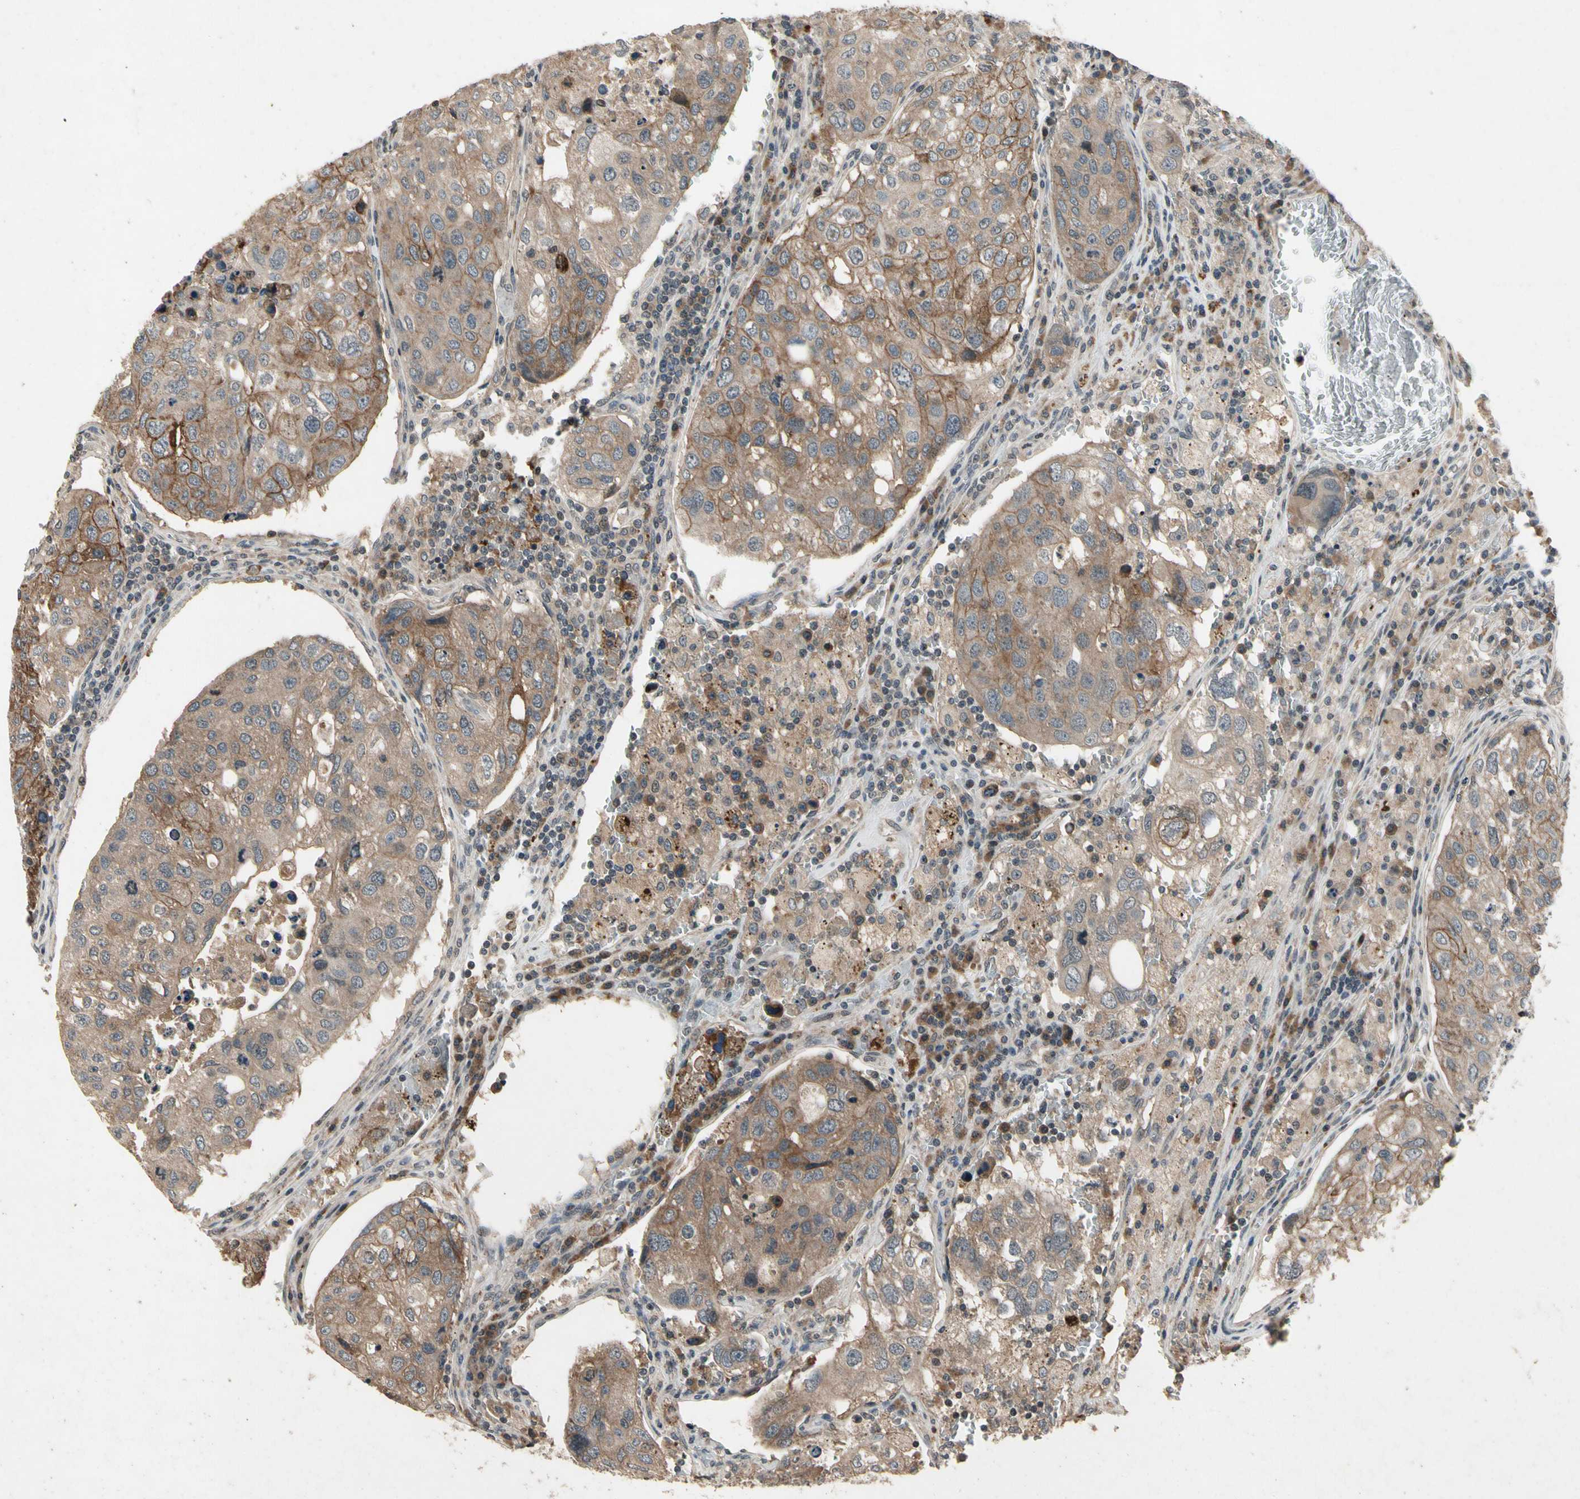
{"staining": {"intensity": "moderate", "quantity": ">75%", "location": "cytoplasmic/membranous"}, "tissue": "urothelial cancer", "cell_type": "Tumor cells", "image_type": "cancer", "snomed": [{"axis": "morphology", "description": "Urothelial carcinoma, High grade"}, {"axis": "topography", "description": "Lymph node"}, {"axis": "topography", "description": "Urinary bladder"}], "caption": "A high-resolution micrograph shows IHC staining of urothelial cancer, which reveals moderate cytoplasmic/membranous staining in about >75% of tumor cells.", "gene": "DPY19L3", "patient": {"sex": "male", "age": 51}}